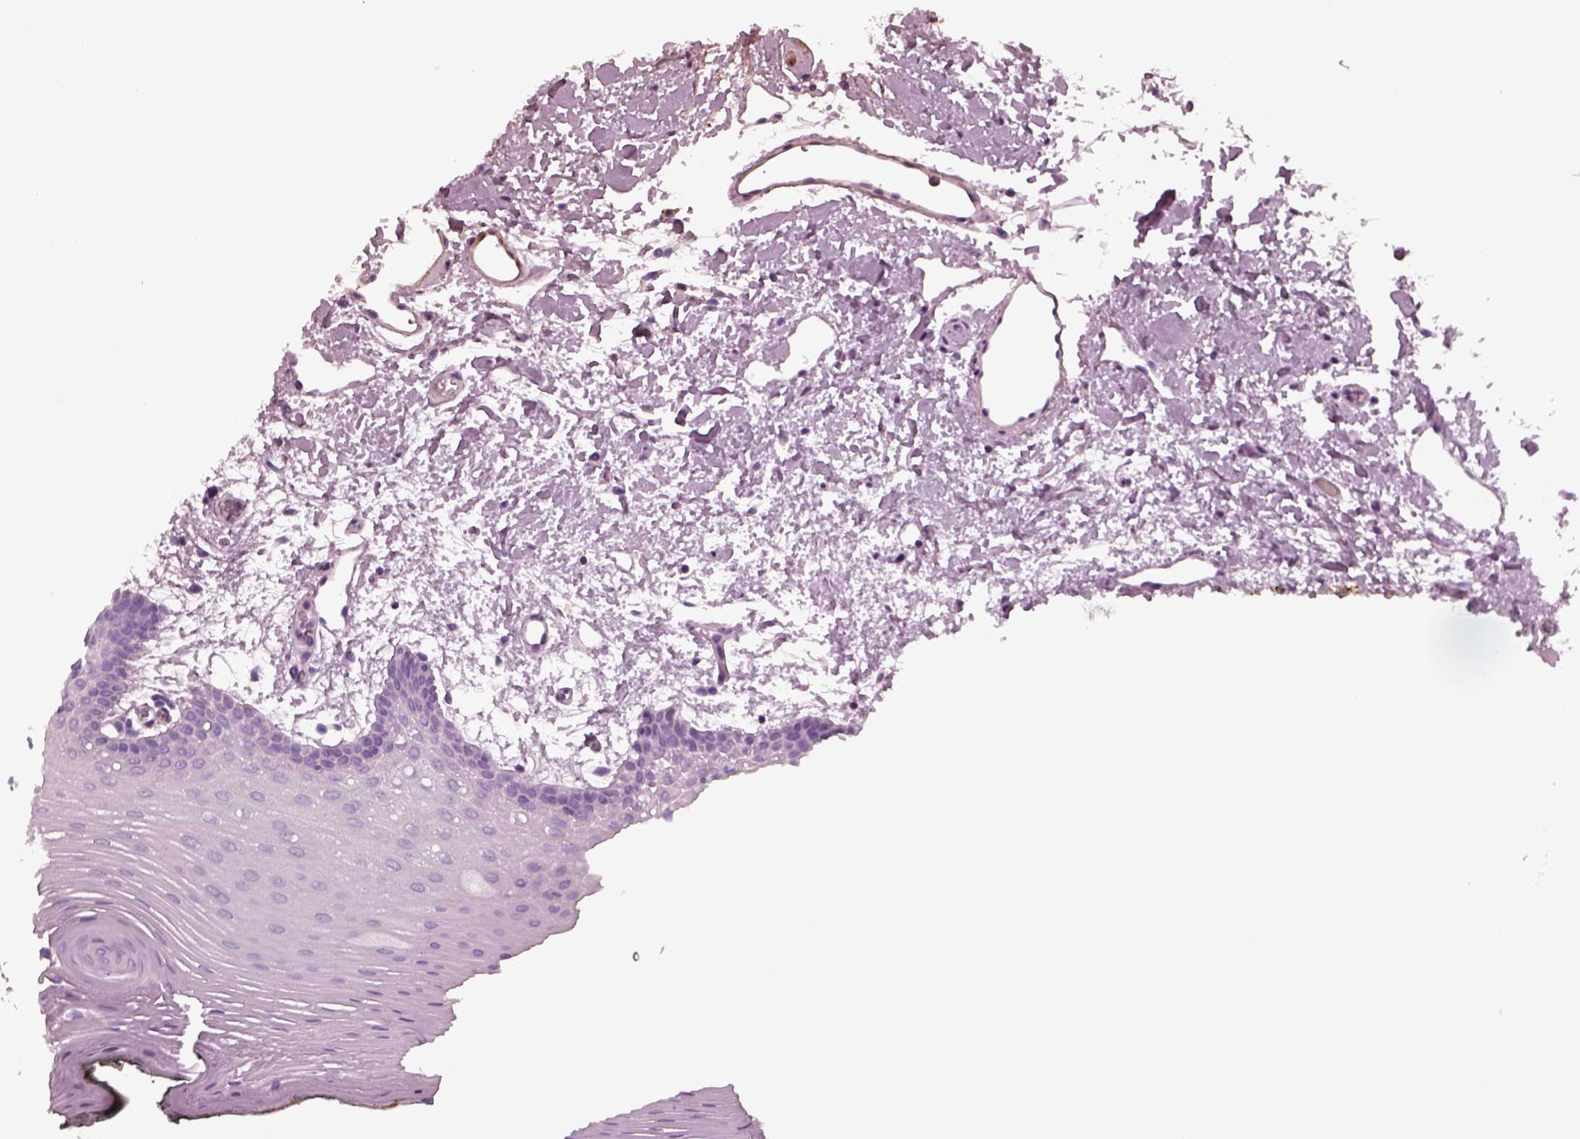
{"staining": {"intensity": "weak", "quantity": "25%-75%", "location": "cytoplasmic/membranous"}, "tissue": "oral mucosa", "cell_type": "Squamous epithelial cells", "image_type": "normal", "snomed": [{"axis": "morphology", "description": "Normal tissue, NOS"}, {"axis": "topography", "description": "Oral tissue"}, {"axis": "topography", "description": "Head-Neck"}], "caption": "This is a photomicrograph of immunohistochemistry (IHC) staining of unremarkable oral mucosa, which shows weak positivity in the cytoplasmic/membranous of squamous epithelial cells.", "gene": "MYL1", "patient": {"sex": "male", "age": 65}}